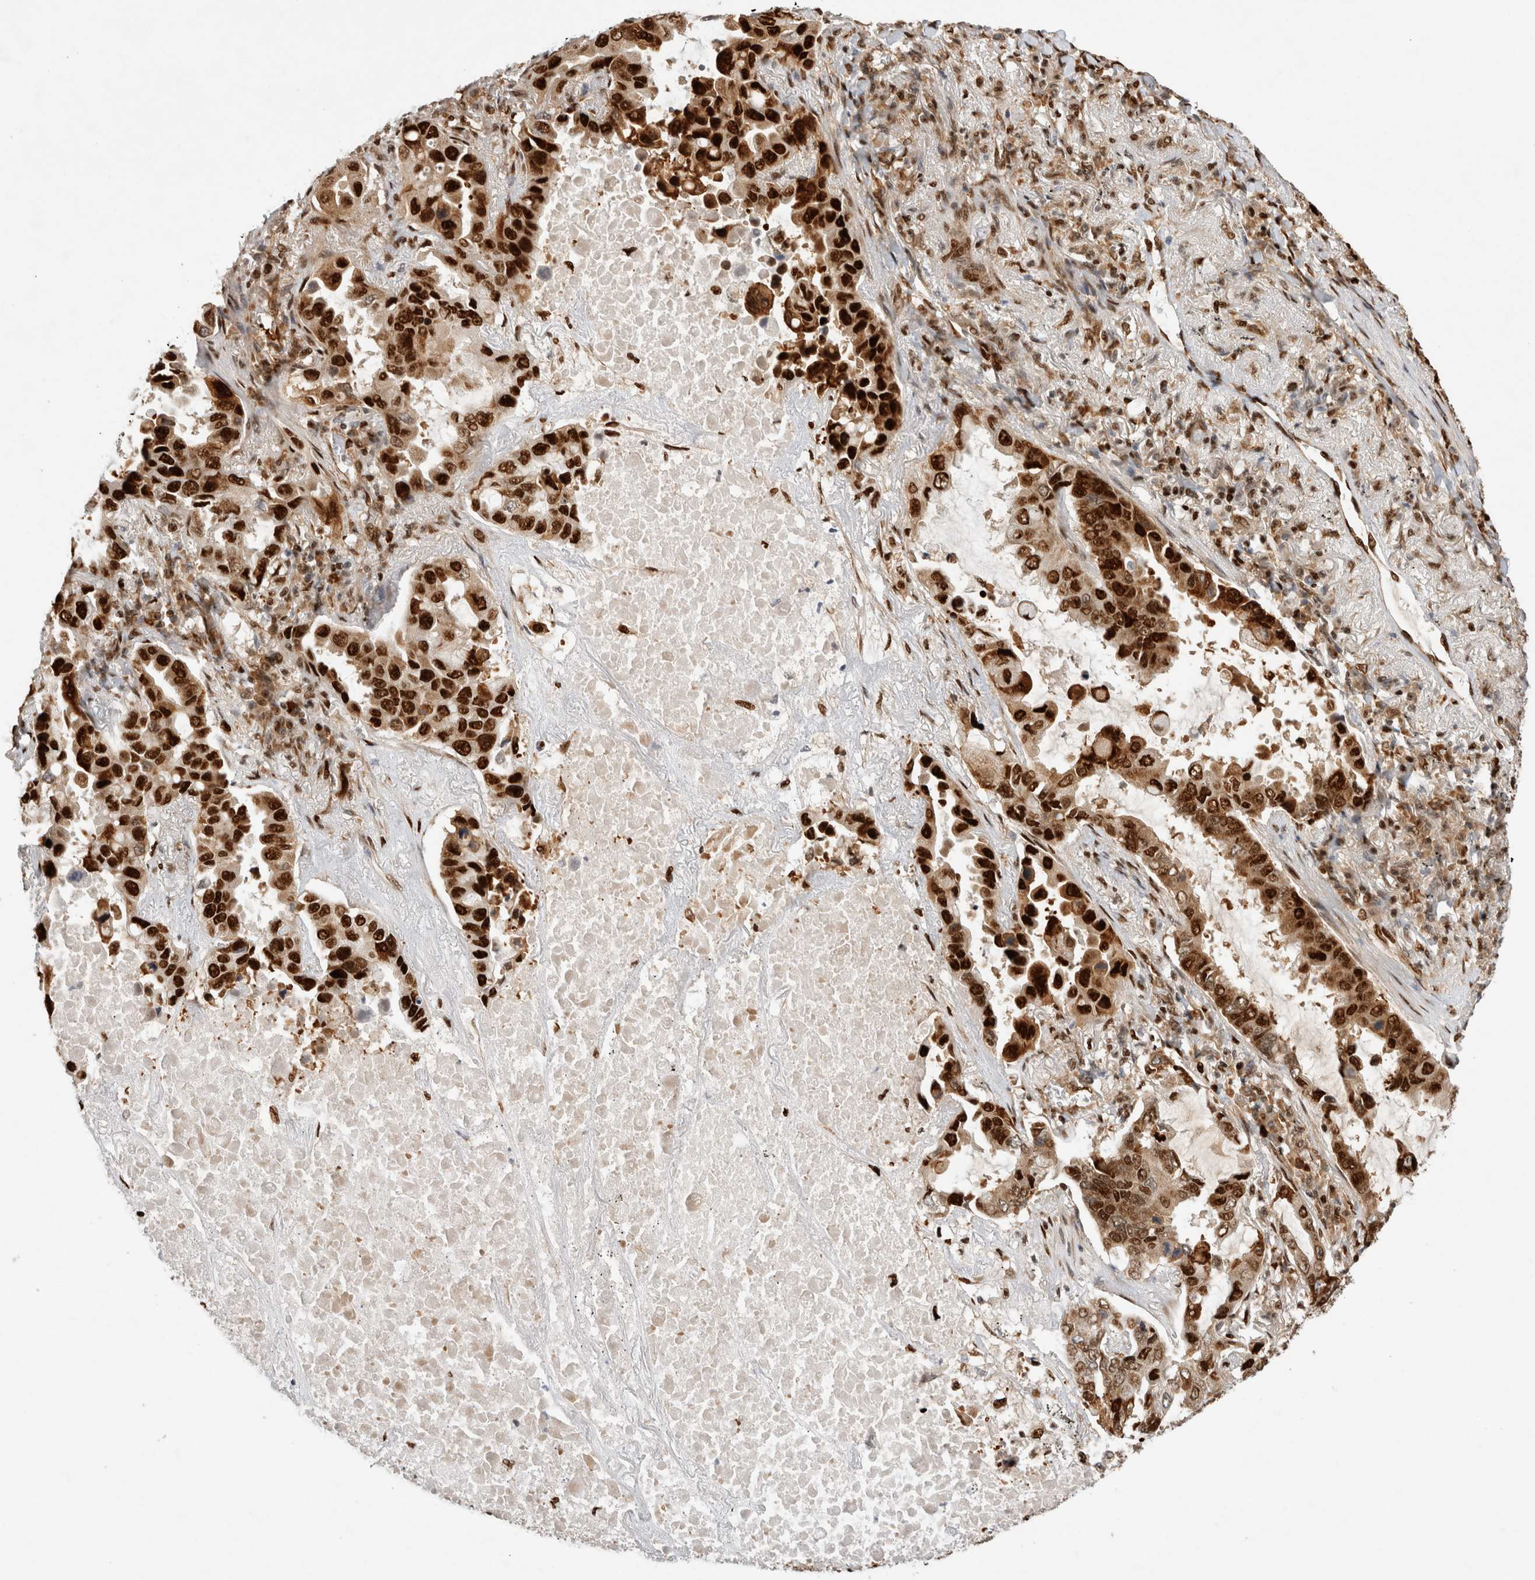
{"staining": {"intensity": "strong", "quantity": ">75%", "location": "nuclear"}, "tissue": "lung cancer", "cell_type": "Tumor cells", "image_type": "cancer", "snomed": [{"axis": "morphology", "description": "Adenocarcinoma, NOS"}, {"axis": "topography", "description": "Lung"}], "caption": "High-magnification brightfield microscopy of lung adenocarcinoma stained with DAB (brown) and counterstained with hematoxylin (blue). tumor cells exhibit strong nuclear staining is appreciated in about>75% of cells. The staining was performed using DAB, with brown indicating positive protein expression. Nuclei are stained blue with hematoxylin.", "gene": "TCF4", "patient": {"sex": "male", "age": 64}}